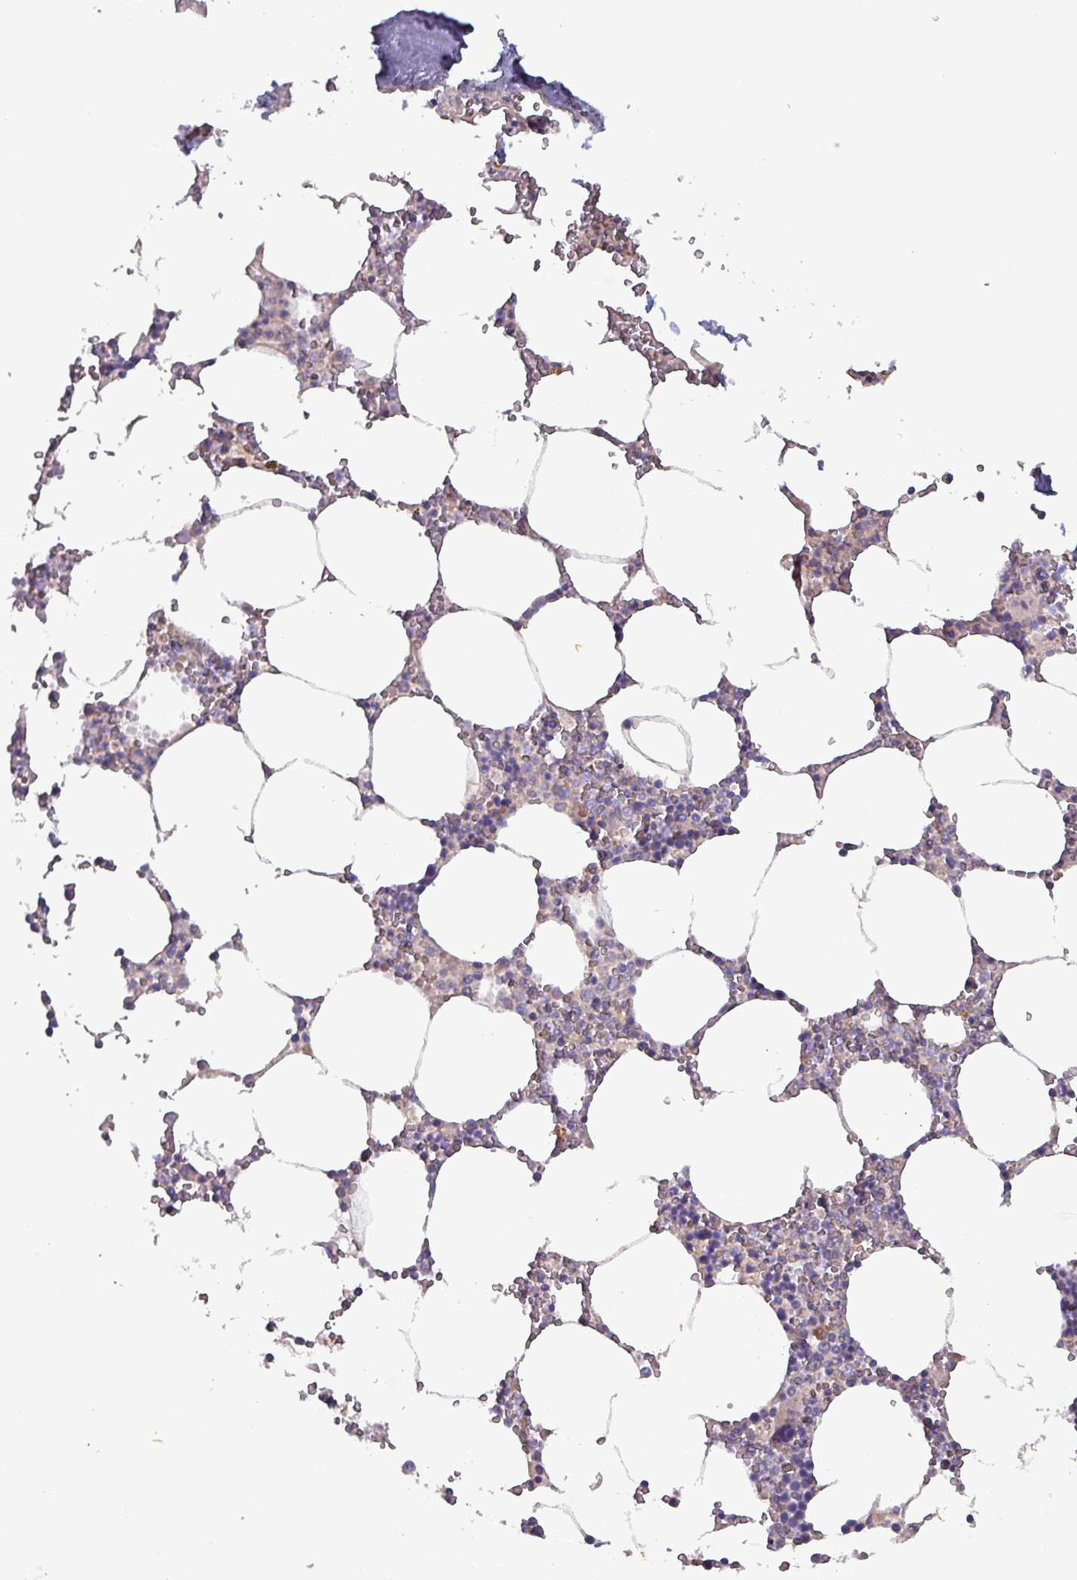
{"staining": {"intensity": "moderate", "quantity": "<25%", "location": "cytoplasmic/membranous"}, "tissue": "bone marrow", "cell_type": "Hematopoietic cells", "image_type": "normal", "snomed": [{"axis": "morphology", "description": "Normal tissue, NOS"}, {"axis": "topography", "description": "Bone marrow"}], "caption": "Unremarkable bone marrow demonstrates moderate cytoplasmic/membranous expression in approximately <25% of hematopoietic cells, visualized by immunohistochemistry.", "gene": "ZNF322", "patient": {"sex": "male", "age": 54}}